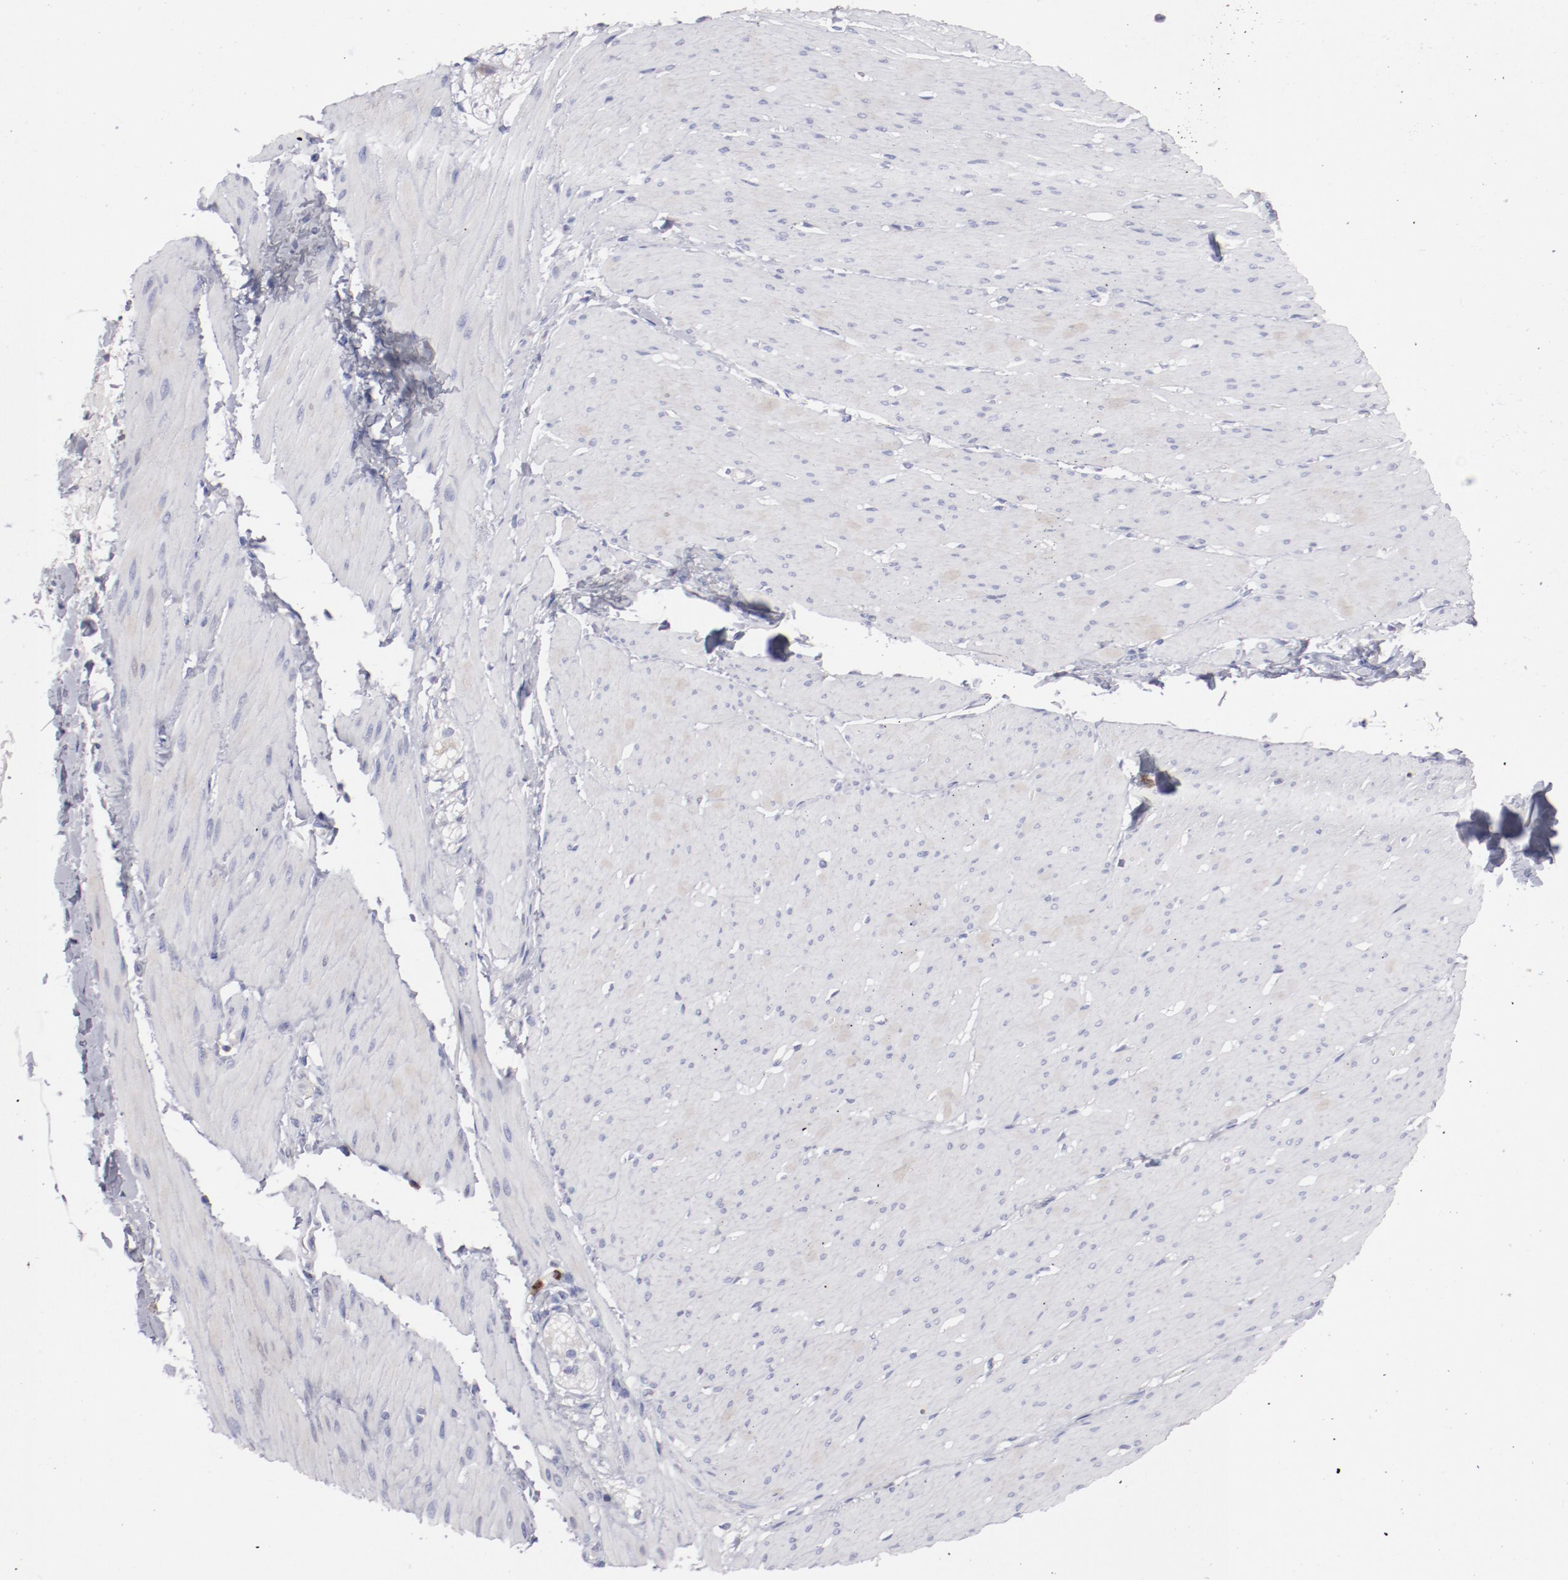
{"staining": {"intensity": "weak", "quantity": "<25%", "location": "cytoplasmic/membranous"}, "tissue": "smooth muscle", "cell_type": "Smooth muscle cells", "image_type": "normal", "snomed": [{"axis": "morphology", "description": "Normal tissue, NOS"}, {"axis": "topography", "description": "Smooth muscle"}, {"axis": "topography", "description": "Colon"}], "caption": "The micrograph shows no staining of smooth muscle cells in unremarkable smooth muscle.", "gene": "FGR", "patient": {"sex": "male", "age": 67}}